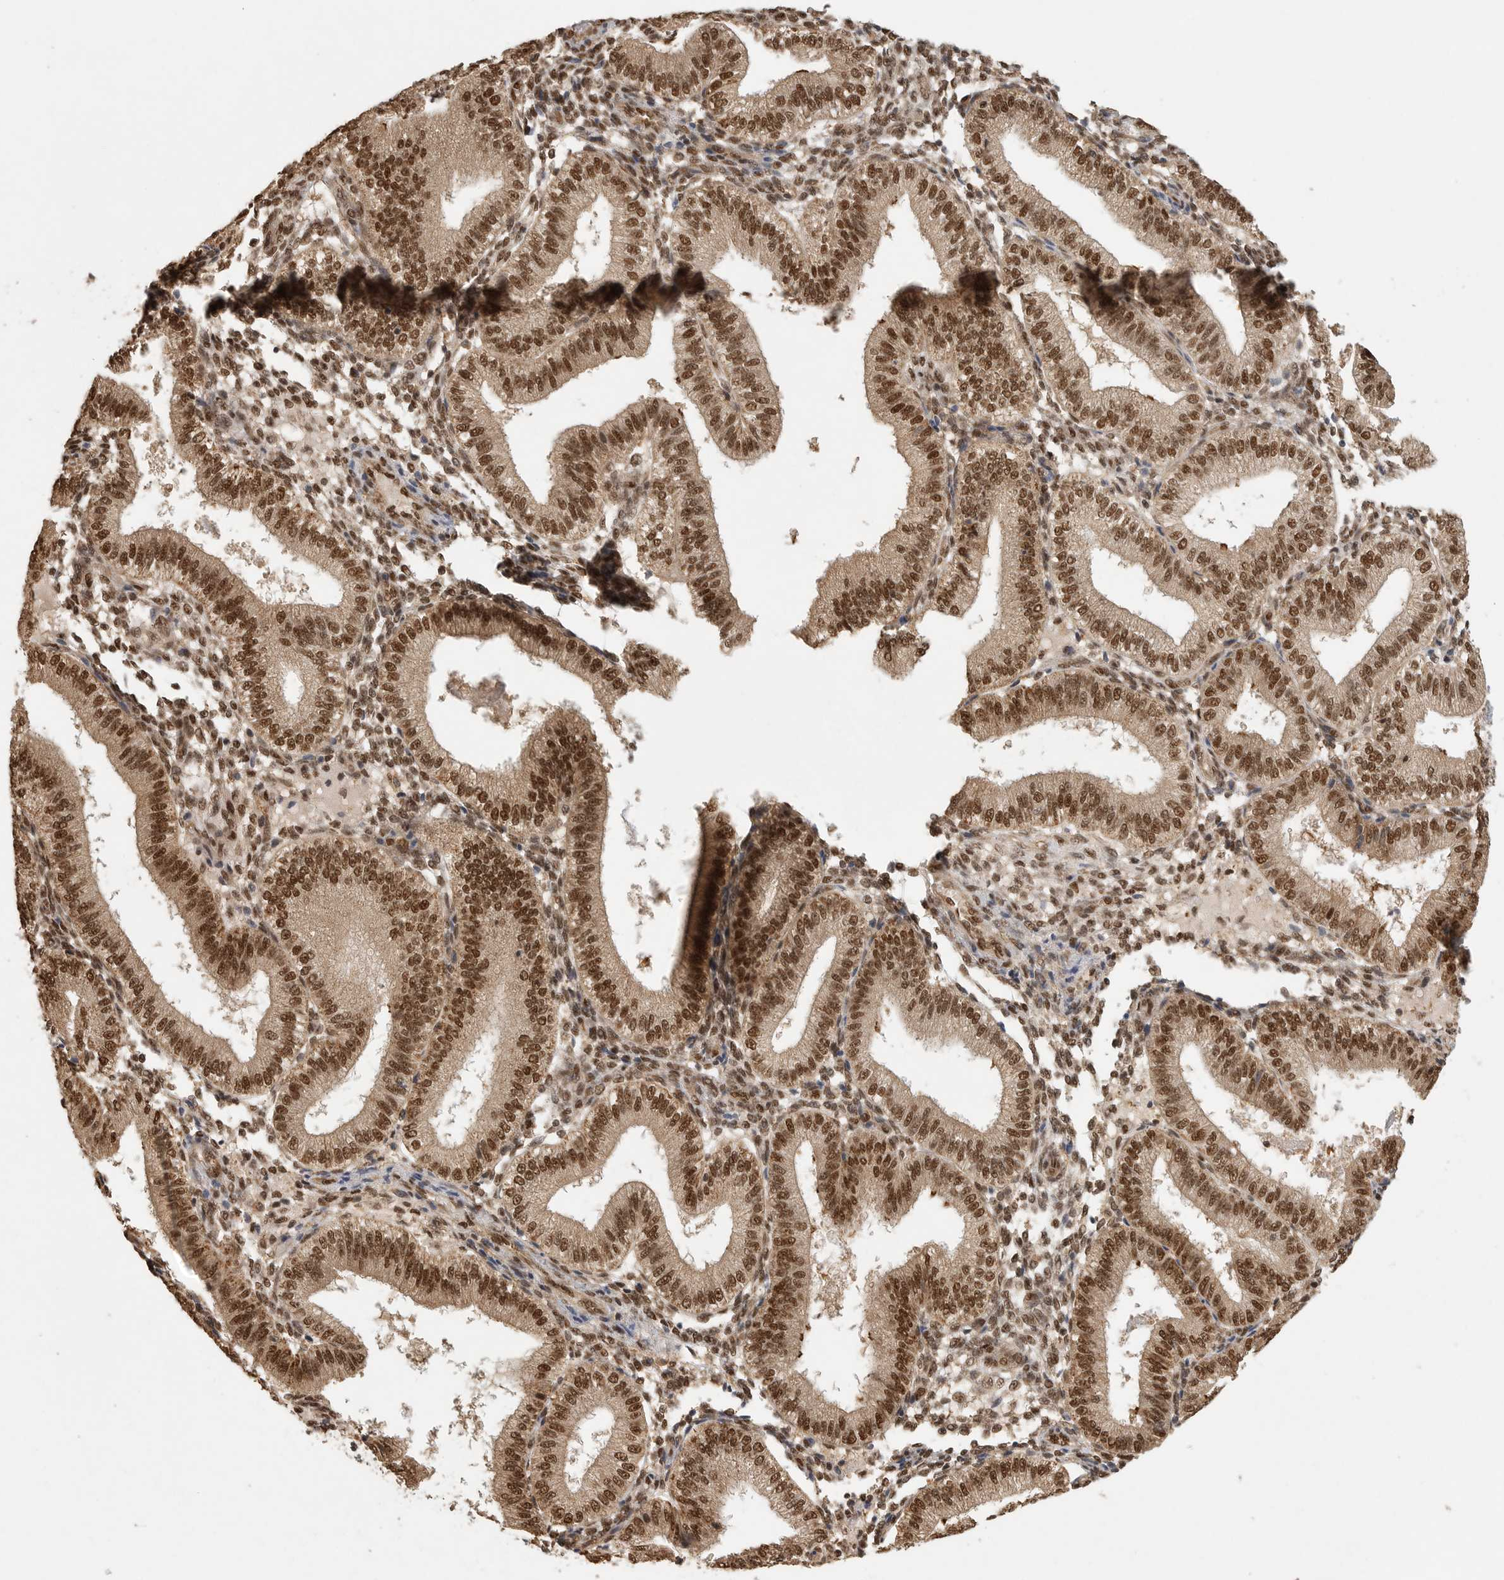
{"staining": {"intensity": "moderate", "quantity": ">75%", "location": "cytoplasmic/membranous,nuclear"}, "tissue": "endometrium", "cell_type": "Cells in endometrial stroma", "image_type": "normal", "snomed": [{"axis": "morphology", "description": "Normal tissue, NOS"}, {"axis": "topography", "description": "Endometrium"}], "caption": "Endometrium stained for a protein (brown) demonstrates moderate cytoplasmic/membranous,nuclear positive staining in about >75% of cells in endometrial stroma.", "gene": "DFFA", "patient": {"sex": "female", "age": 39}}